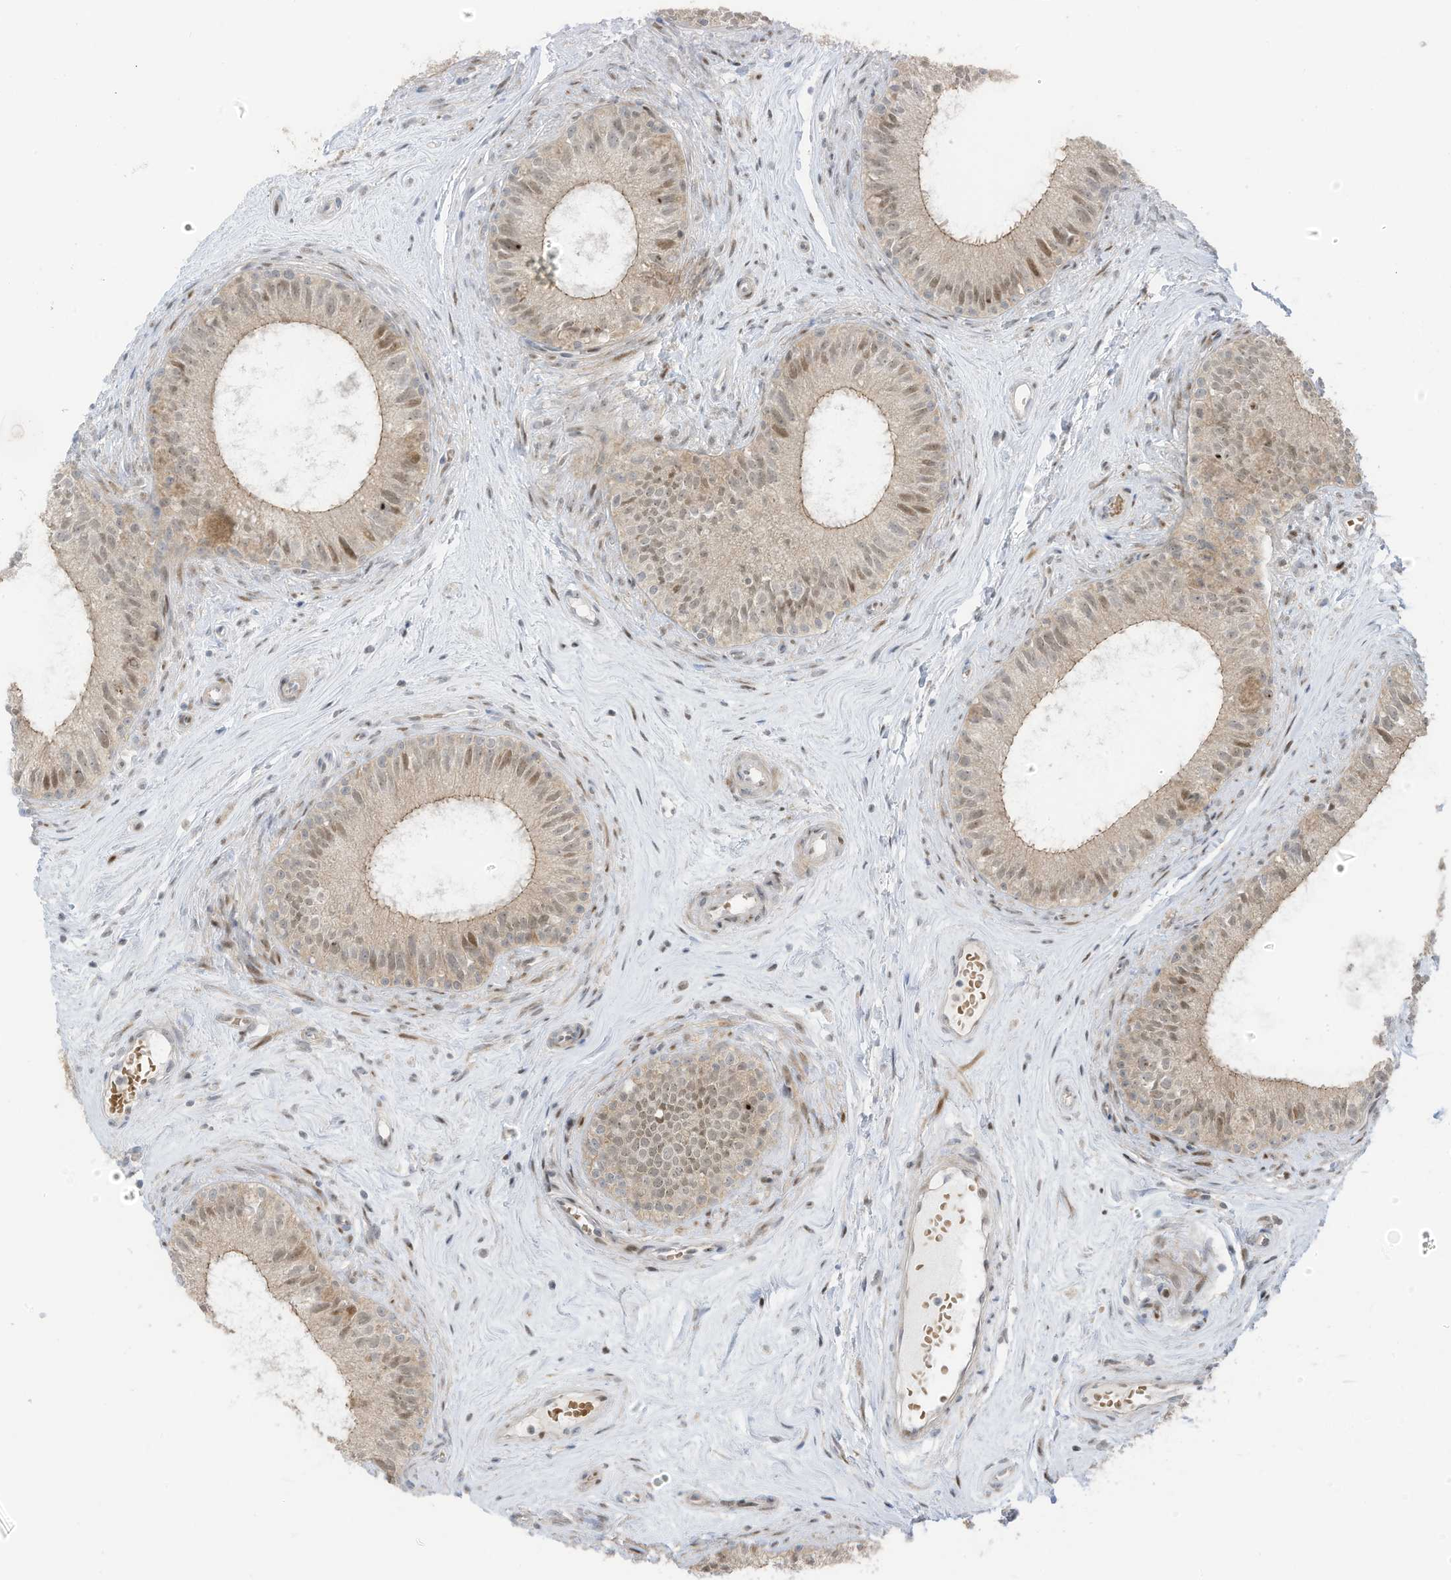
{"staining": {"intensity": "moderate", "quantity": ">75%", "location": "cytoplasmic/membranous,nuclear"}, "tissue": "epididymis", "cell_type": "Glandular cells", "image_type": "normal", "snomed": [{"axis": "morphology", "description": "Normal tissue, NOS"}, {"axis": "topography", "description": "Epididymis"}], "caption": "Immunohistochemistry of benign human epididymis reveals medium levels of moderate cytoplasmic/membranous,nuclear positivity in approximately >75% of glandular cells.", "gene": "ZCWPW2", "patient": {"sex": "male", "age": 71}}